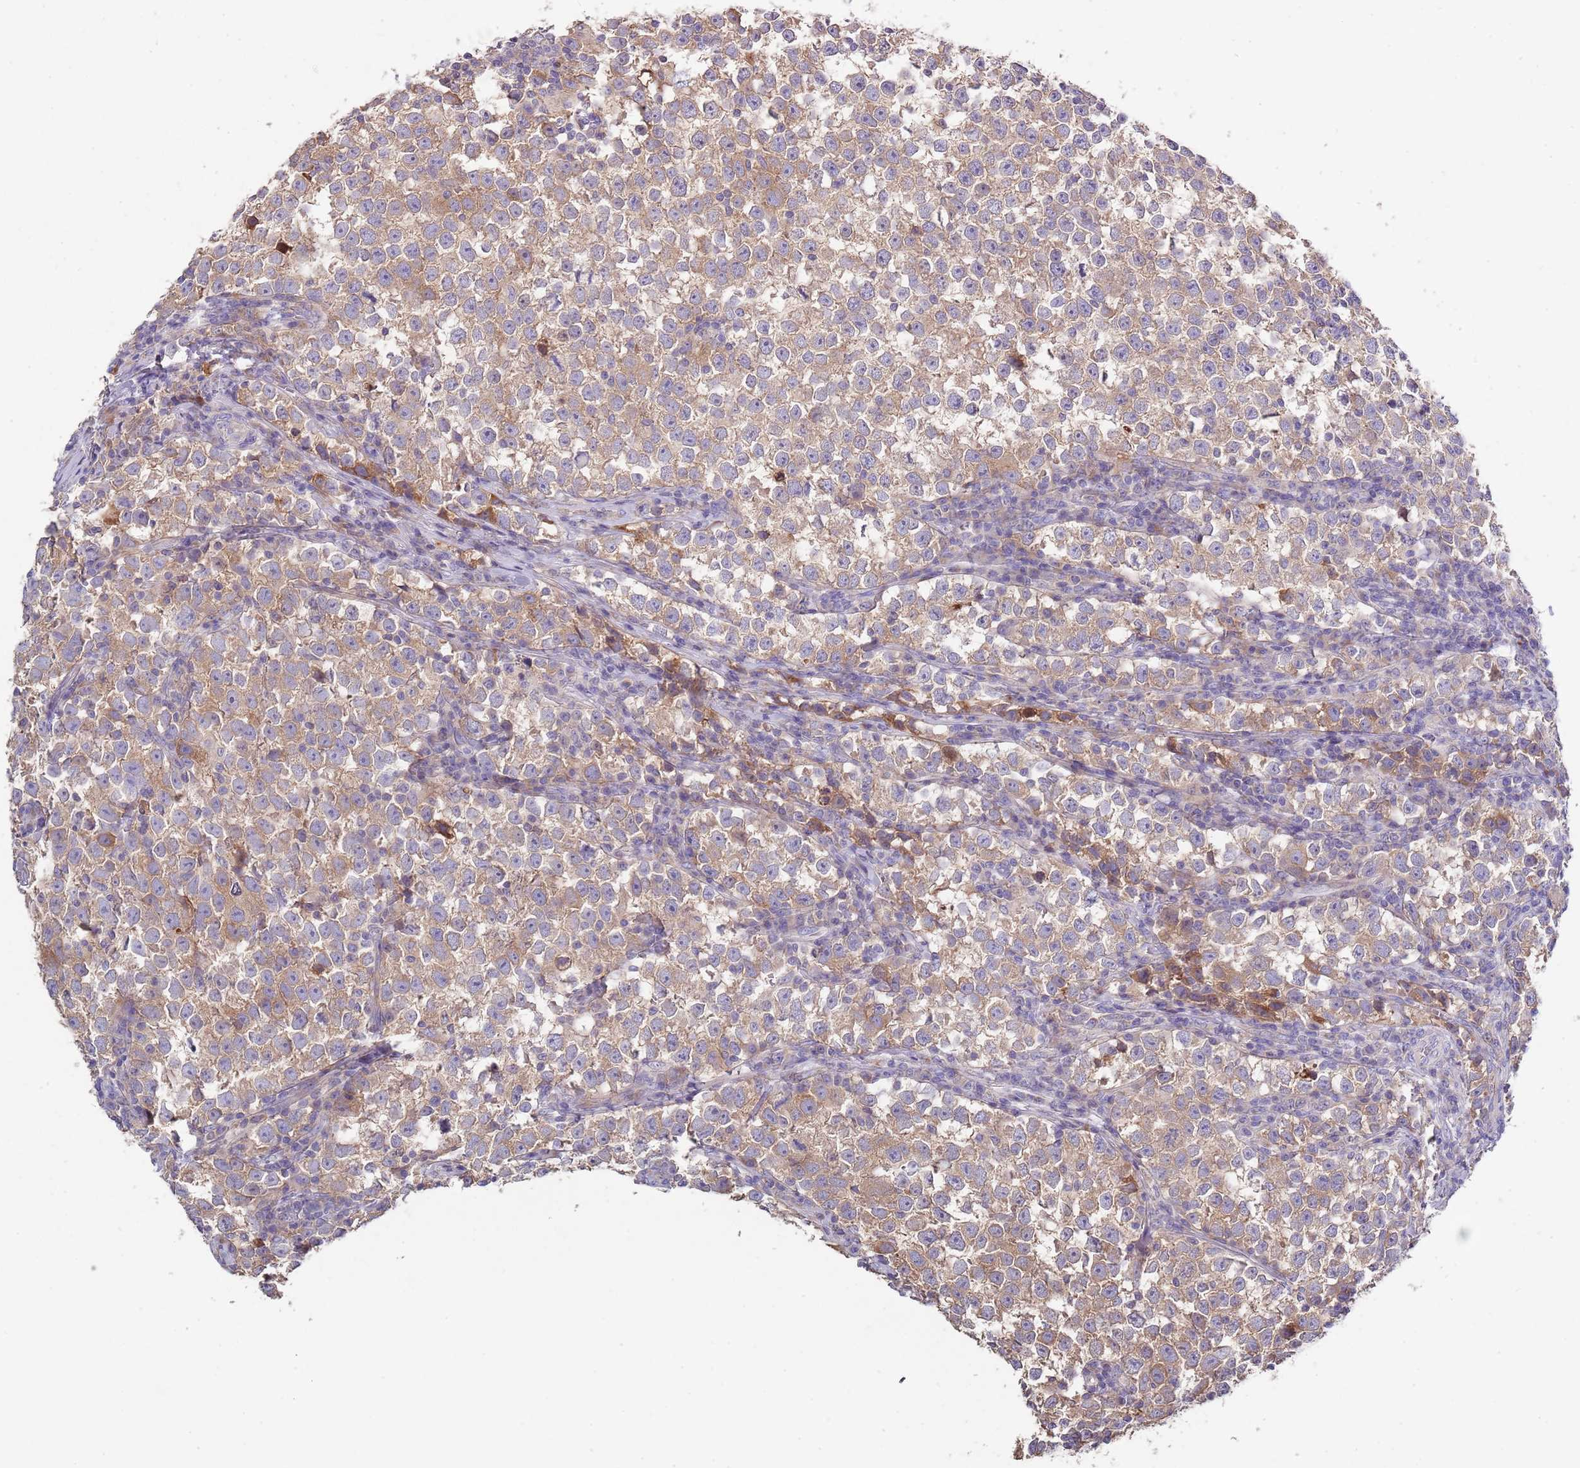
{"staining": {"intensity": "moderate", "quantity": ">75%", "location": "cytoplasmic/membranous"}, "tissue": "testis cancer", "cell_type": "Tumor cells", "image_type": "cancer", "snomed": [{"axis": "morphology", "description": "Normal tissue, NOS"}, {"axis": "morphology", "description": "Seminoma, NOS"}, {"axis": "topography", "description": "Testis"}], "caption": "A photomicrograph showing moderate cytoplasmic/membranous positivity in about >75% of tumor cells in testis seminoma, as visualized by brown immunohistochemical staining.", "gene": "ABCC10", "patient": {"sex": "male", "age": 43}}